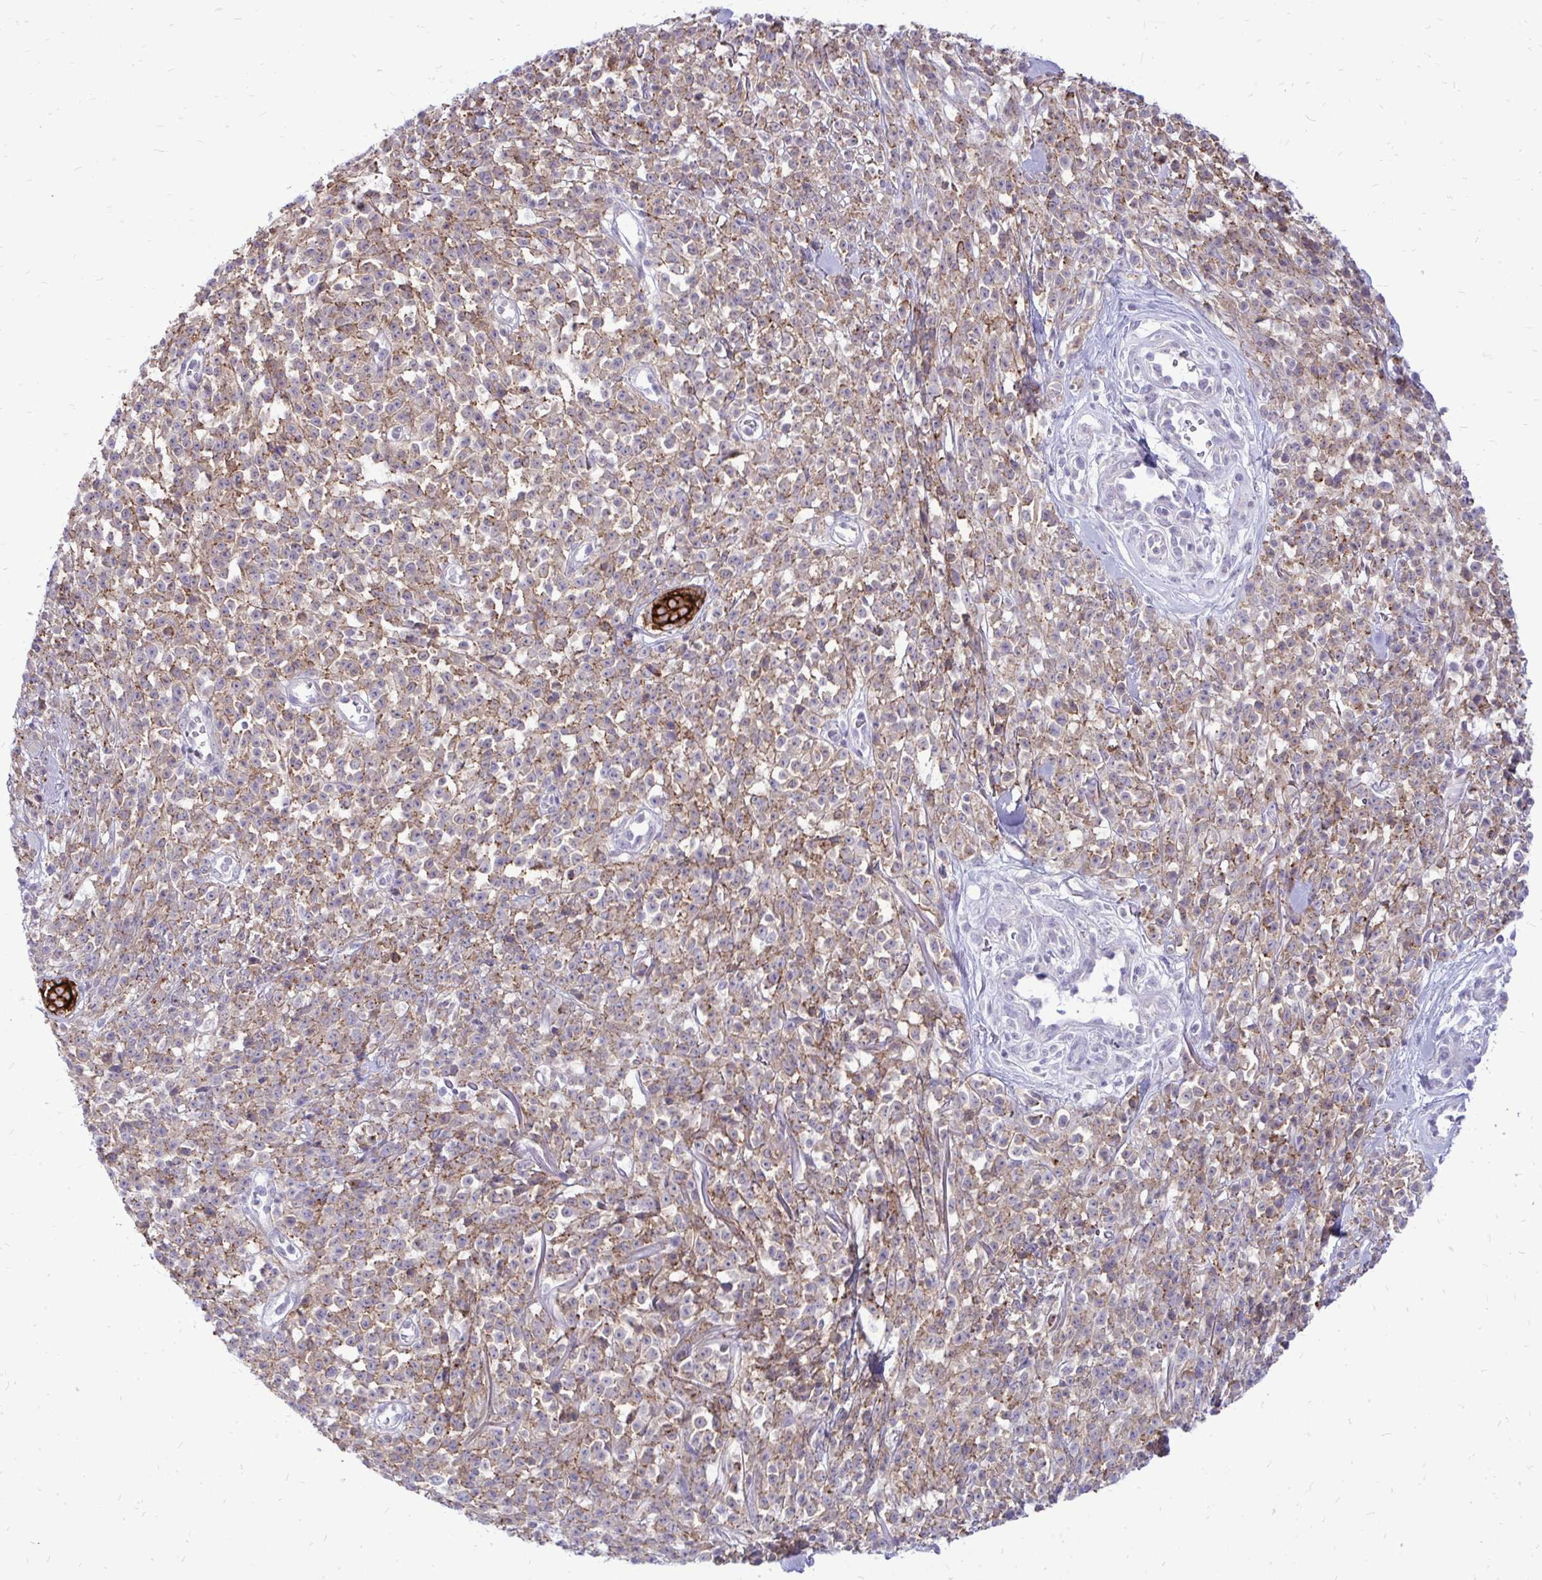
{"staining": {"intensity": "weak", "quantity": ">75%", "location": "cytoplasmic/membranous"}, "tissue": "melanoma", "cell_type": "Tumor cells", "image_type": "cancer", "snomed": [{"axis": "morphology", "description": "Malignant melanoma, NOS"}, {"axis": "topography", "description": "Skin"}, {"axis": "topography", "description": "Skin of trunk"}], "caption": "Malignant melanoma stained for a protein shows weak cytoplasmic/membranous positivity in tumor cells. The staining was performed using DAB, with brown indicating positive protein expression. Nuclei are stained blue with hematoxylin.", "gene": "SPTBN2", "patient": {"sex": "male", "age": 74}}